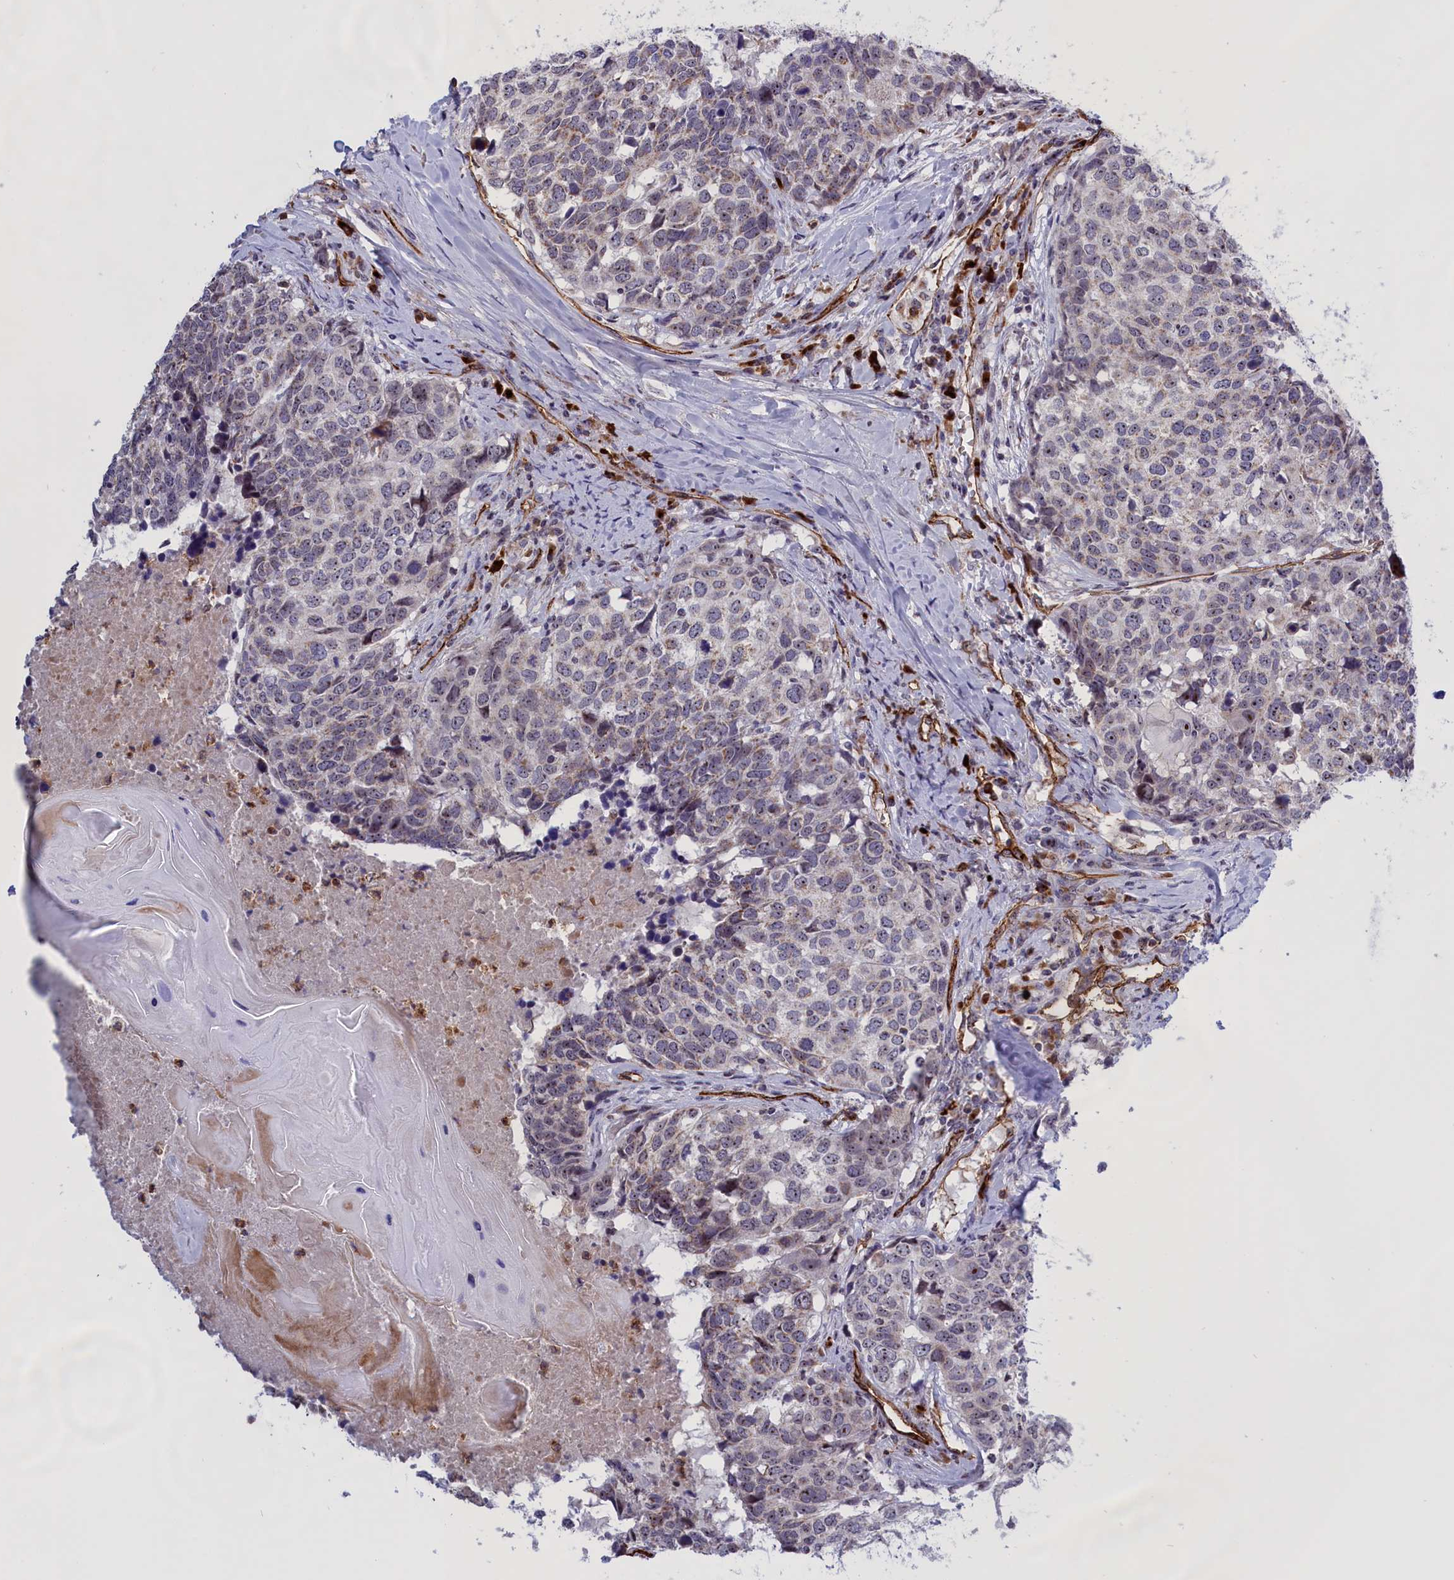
{"staining": {"intensity": "weak", "quantity": "25%-75%", "location": "cytoplasmic/membranous"}, "tissue": "head and neck cancer", "cell_type": "Tumor cells", "image_type": "cancer", "snomed": [{"axis": "morphology", "description": "Squamous cell carcinoma, NOS"}, {"axis": "topography", "description": "Head-Neck"}], "caption": "The image shows staining of head and neck cancer (squamous cell carcinoma), revealing weak cytoplasmic/membranous protein expression (brown color) within tumor cells. (brown staining indicates protein expression, while blue staining denotes nuclei).", "gene": "MPND", "patient": {"sex": "male", "age": 66}}